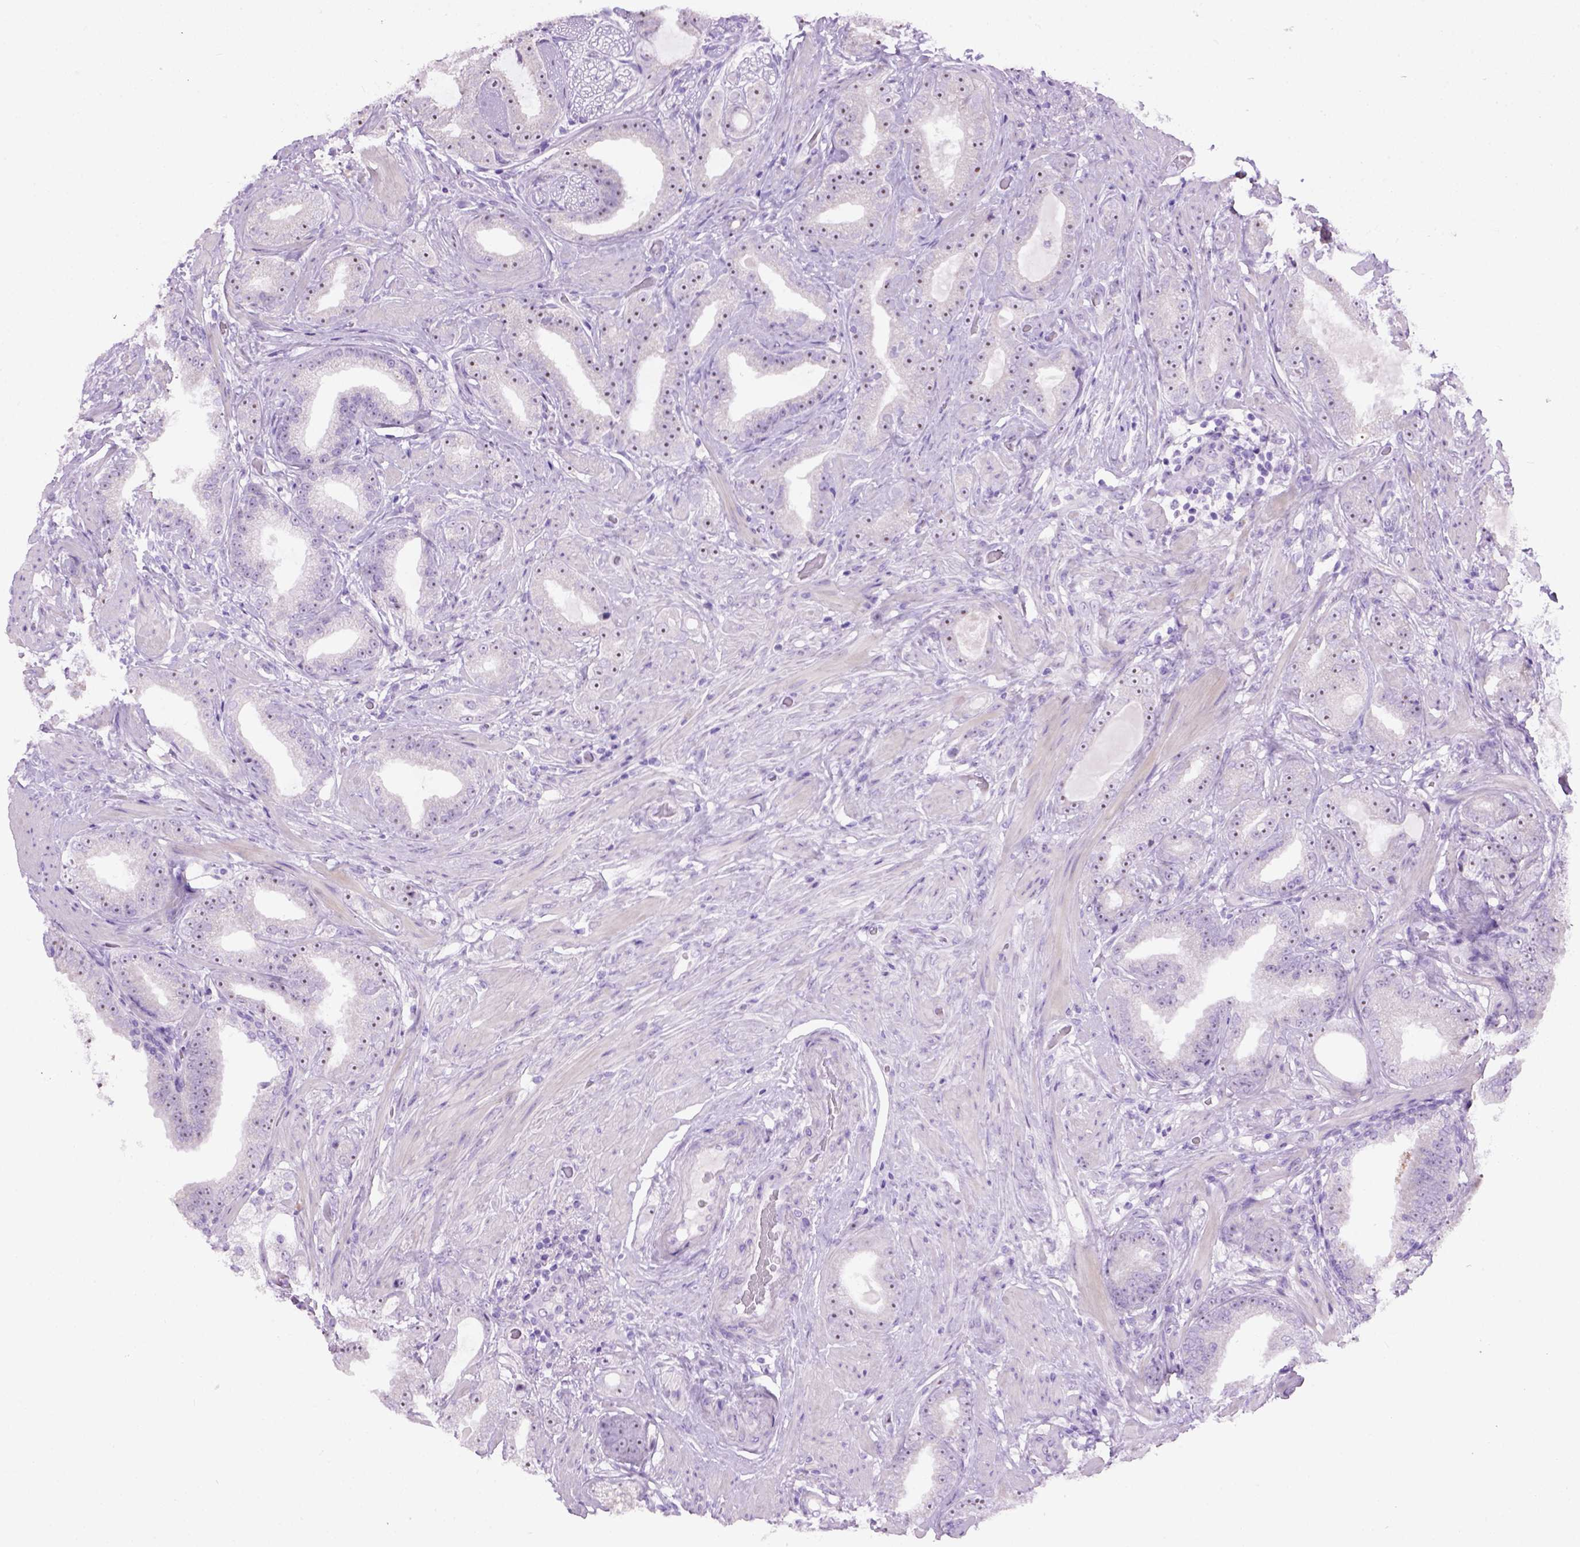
{"staining": {"intensity": "negative", "quantity": "none", "location": "none"}, "tissue": "prostate cancer", "cell_type": "Tumor cells", "image_type": "cancer", "snomed": [{"axis": "morphology", "description": "Adenocarcinoma, Low grade"}, {"axis": "topography", "description": "Prostate"}], "caption": "Immunohistochemistry histopathology image of human prostate adenocarcinoma (low-grade) stained for a protein (brown), which shows no staining in tumor cells.", "gene": "UTP4", "patient": {"sex": "male", "age": 60}}